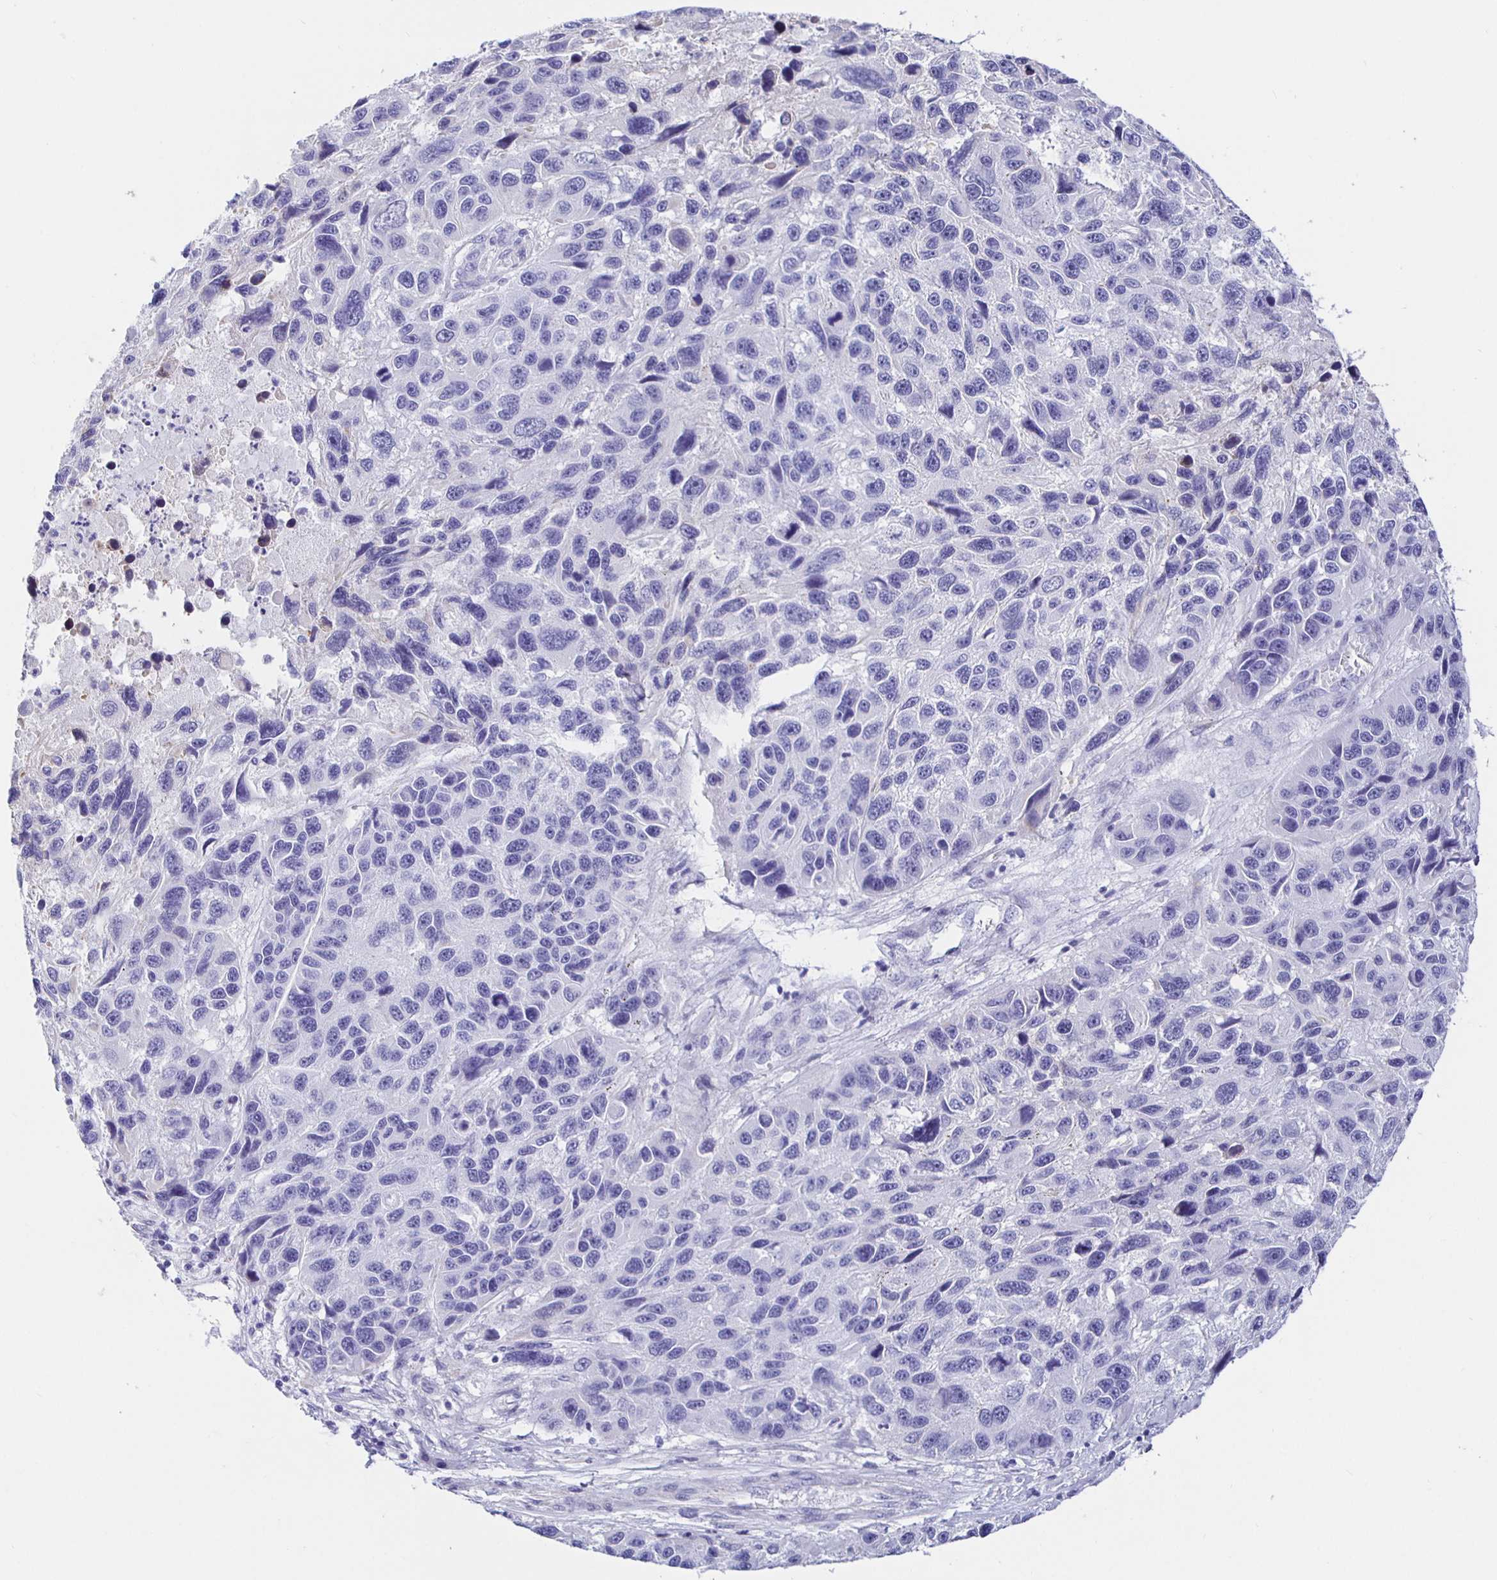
{"staining": {"intensity": "negative", "quantity": "none", "location": "none"}, "tissue": "melanoma", "cell_type": "Tumor cells", "image_type": "cancer", "snomed": [{"axis": "morphology", "description": "Malignant melanoma, NOS"}, {"axis": "topography", "description": "Skin"}], "caption": "Immunohistochemistry image of neoplastic tissue: human malignant melanoma stained with DAB demonstrates no significant protein positivity in tumor cells.", "gene": "HSPA4L", "patient": {"sex": "male", "age": 53}}